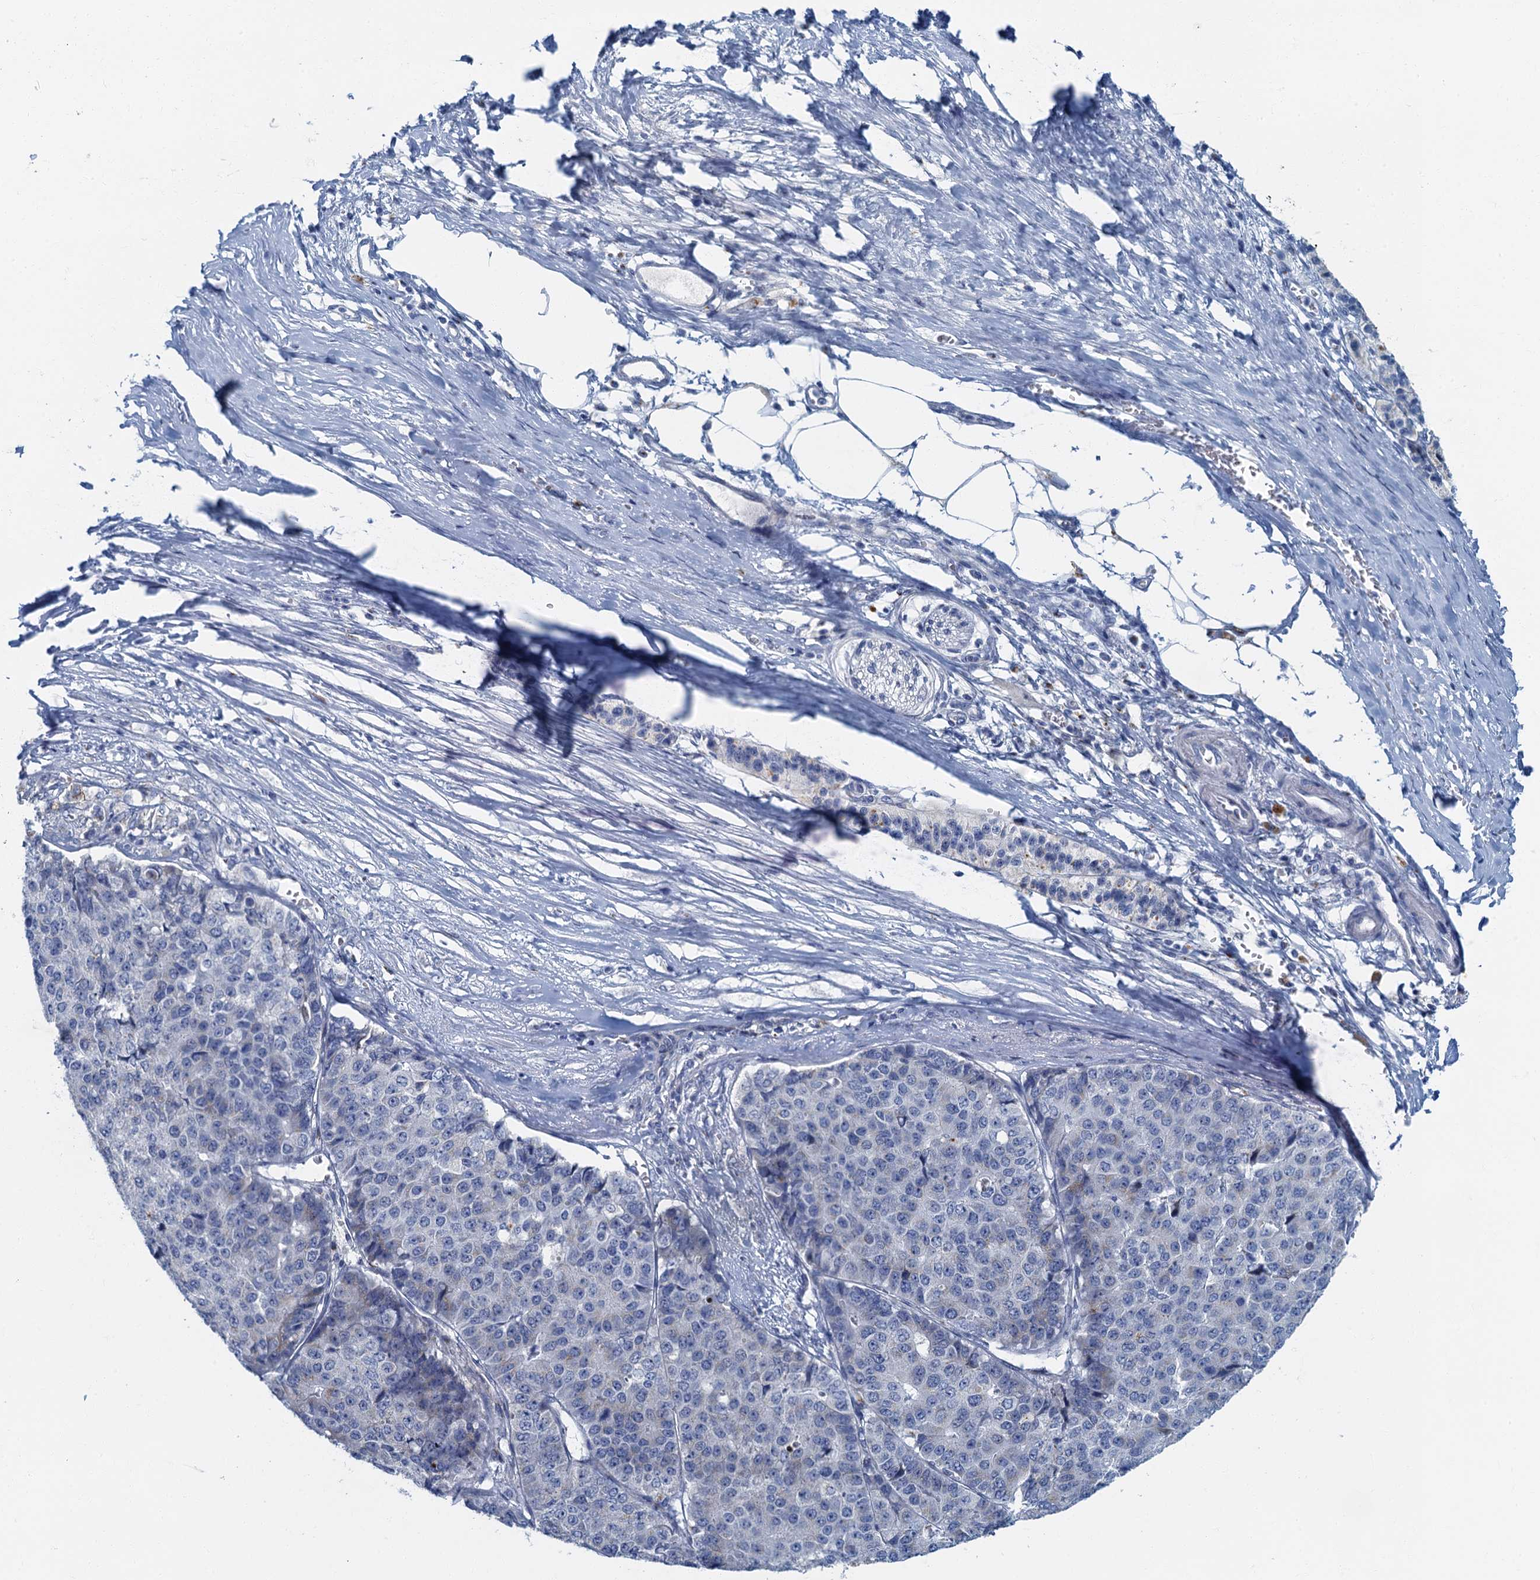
{"staining": {"intensity": "negative", "quantity": "none", "location": "none"}, "tissue": "pancreatic cancer", "cell_type": "Tumor cells", "image_type": "cancer", "snomed": [{"axis": "morphology", "description": "Adenocarcinoma, NOS"}, {"axis": "topography", "description": "Pancreas"}], "caption": "Immunohistochemistry (IHC) micrograph of neoplastic tissue: adenocarcinoma (pancreatic) stained with DAB (3,3'-diaminobenzidine) displays no significant protein positivity in tumor cells.", "gene": "LYPD3", "patient": {"sex": "male", "age": 50}}